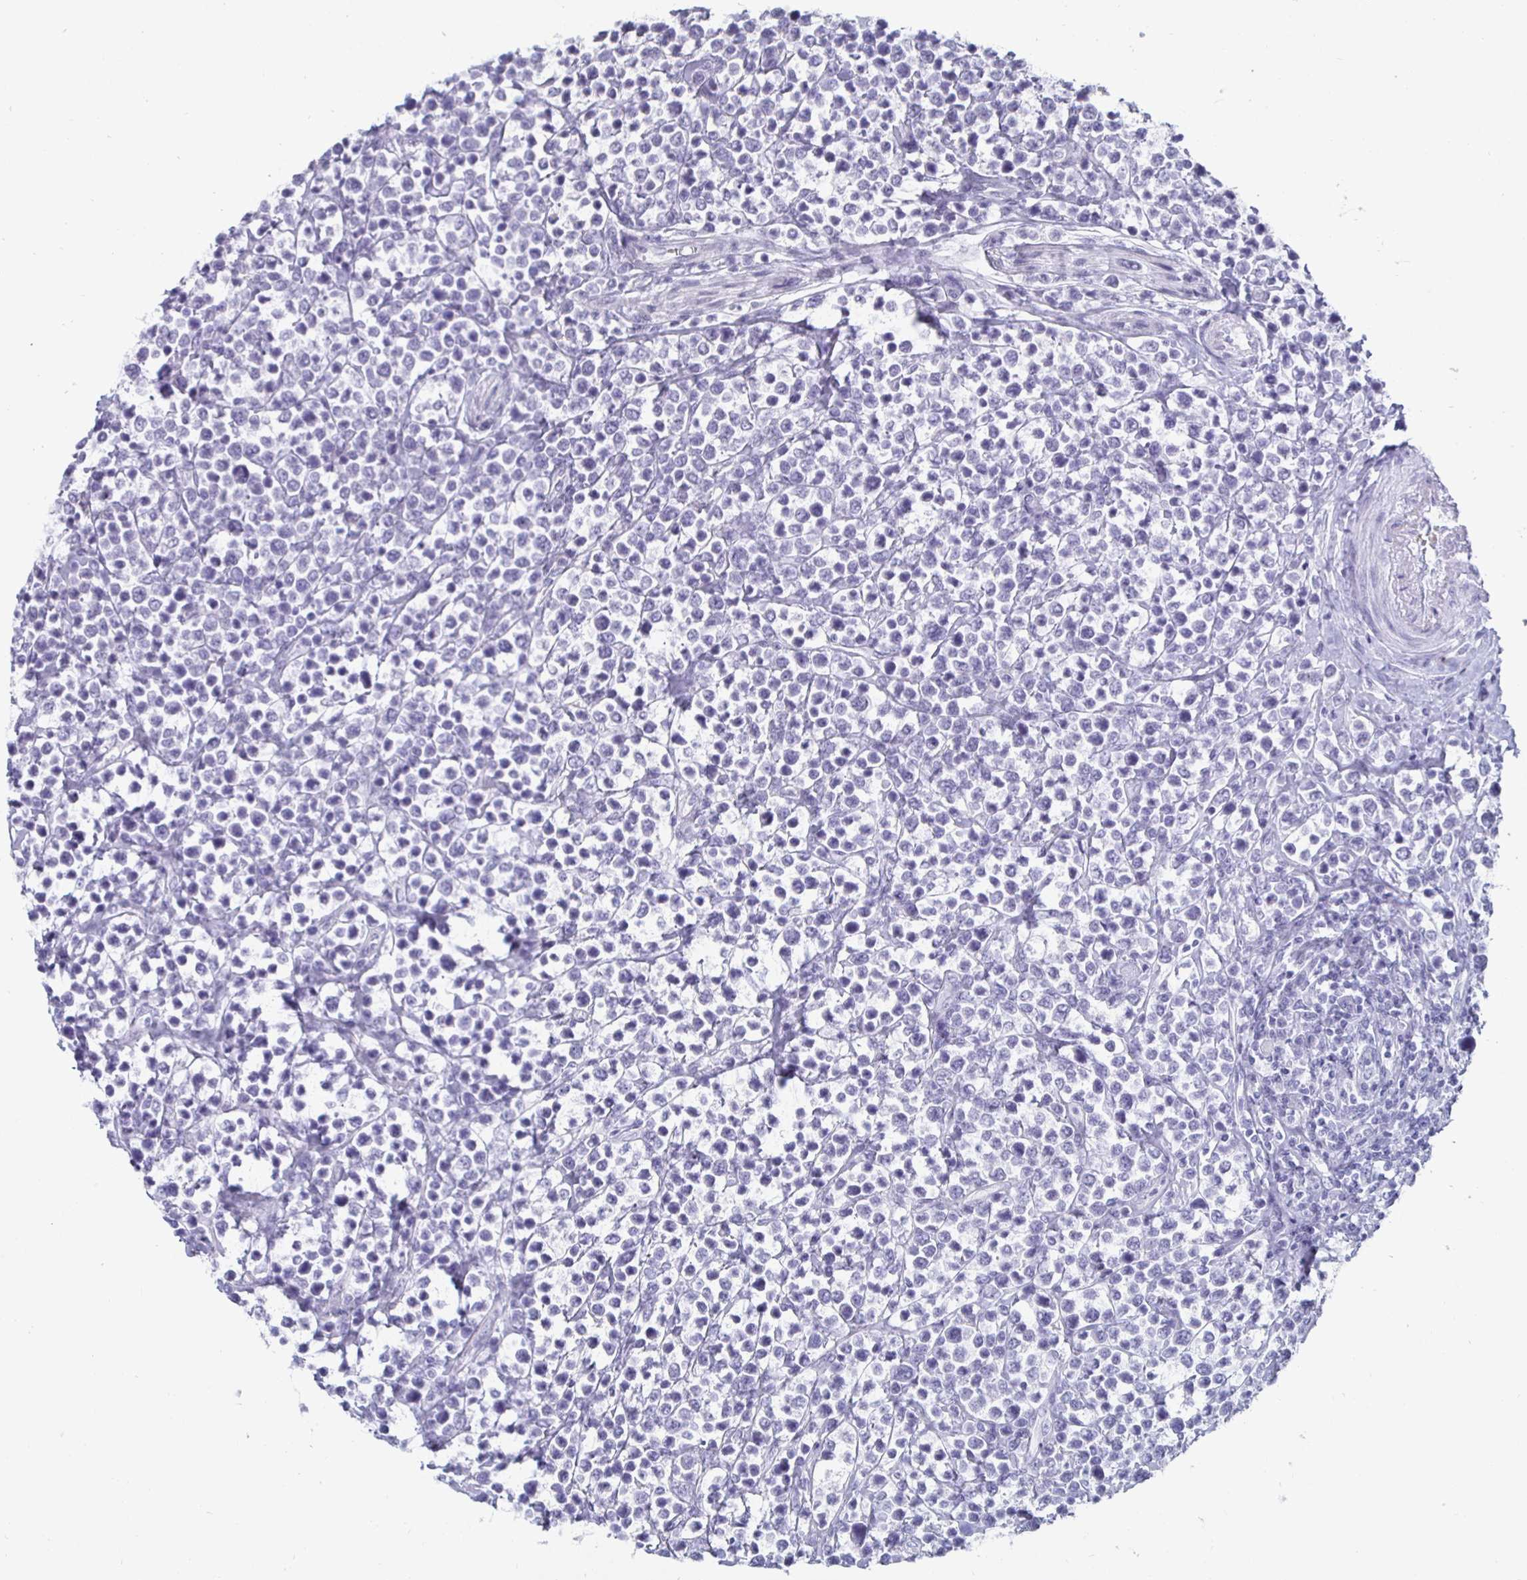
{"staining": {"intensity": "negative", "quantity": "none", "location": "none"}, "tissue": "lymphoma", "cell_type": "Tumor cells", "image_type": "cancer", "snomed": [{"axis": "morphology", "description": "Malignant lymphoma, non-Hodgkin's type, High grade"}, {"axis": "topography", "description": "Soft tissue"}], "caption": "An IHC photomicrograph of lymphoma is shown. There is no staining in tumor cells of lymphoma.", "gene": "OOSP2", "patient": {"sex": "female", "age": 56}}